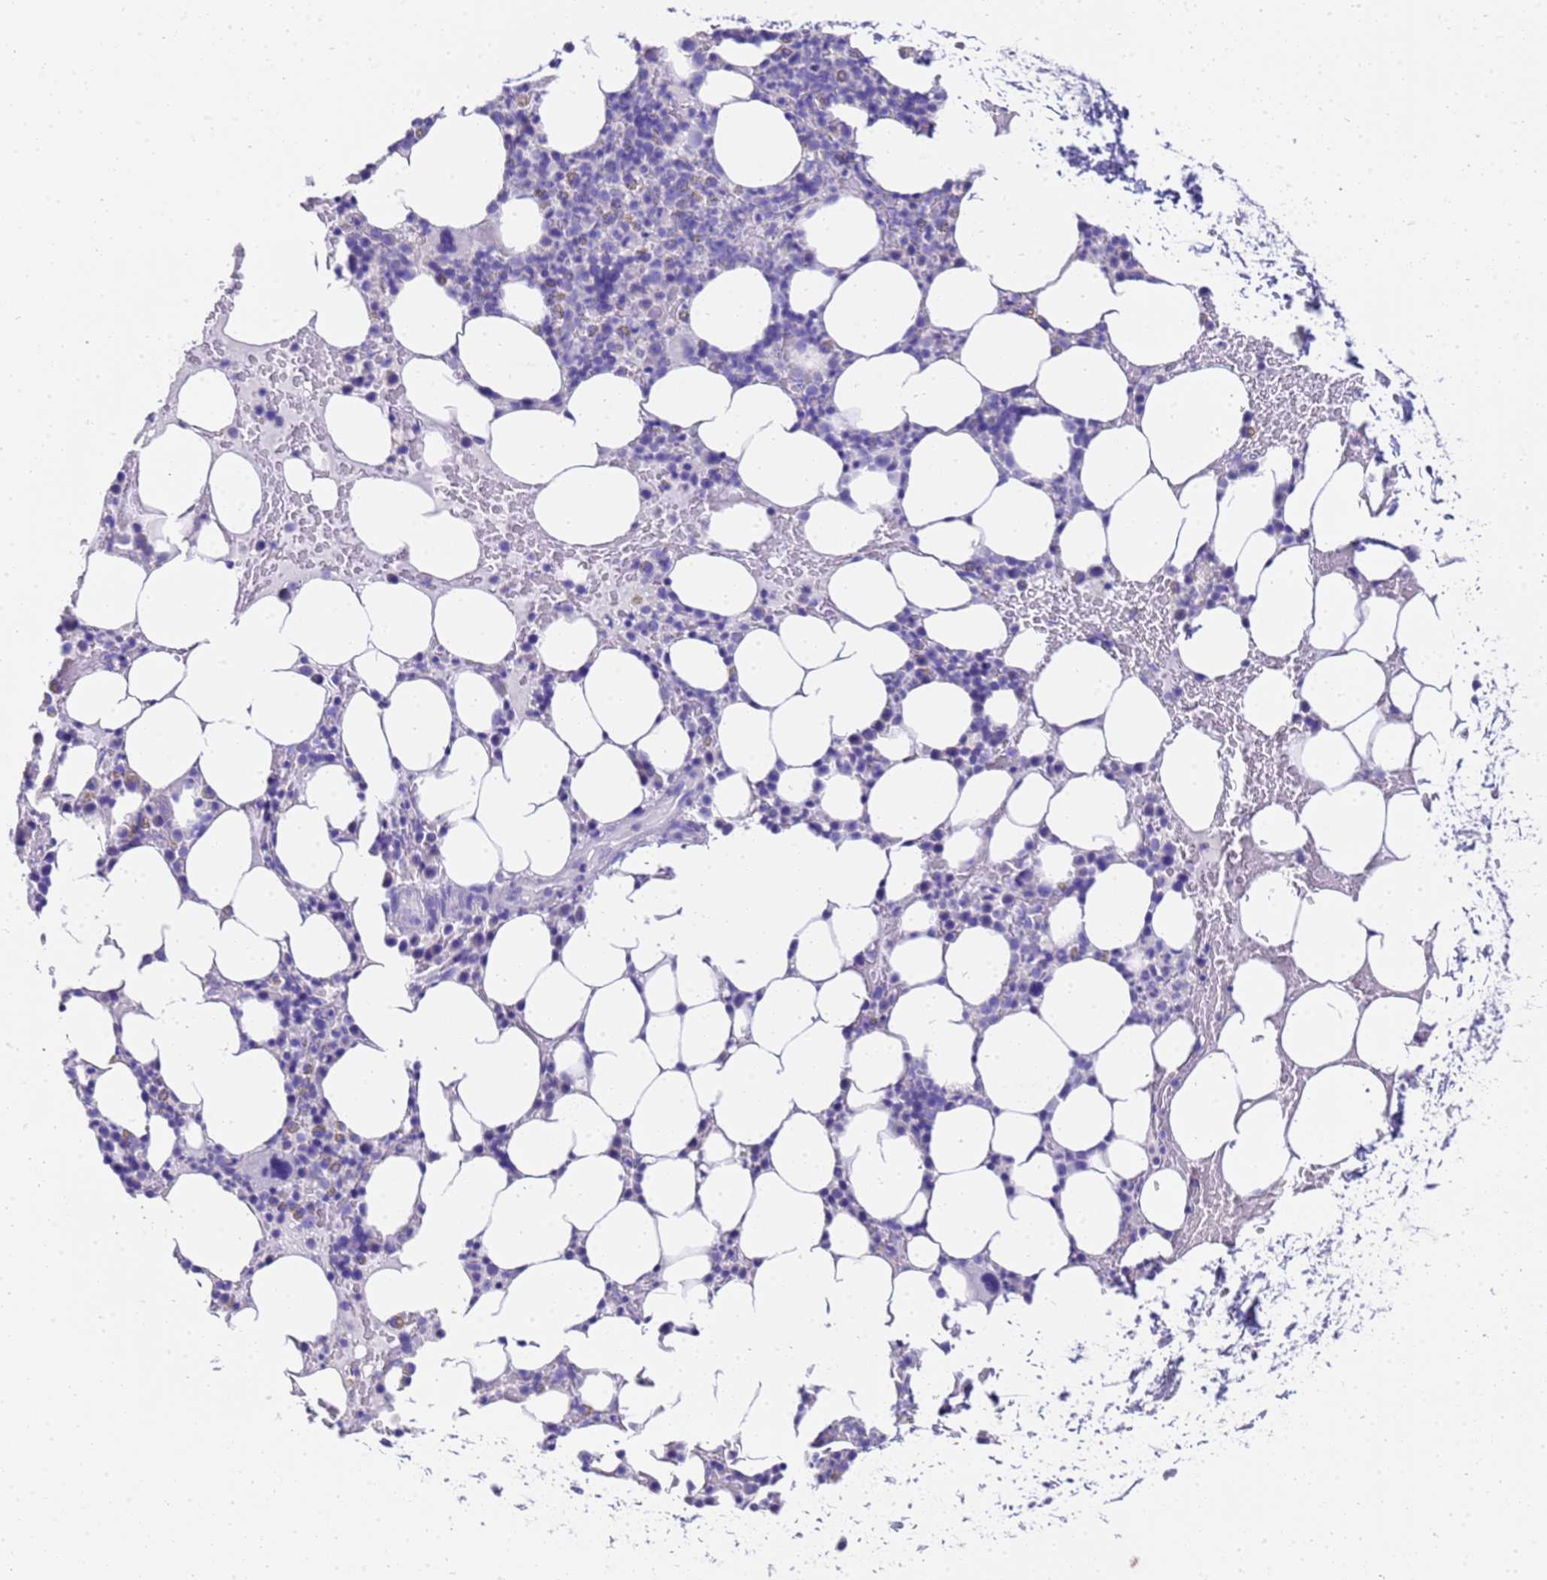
{"staining": {"intensity": "negative", "quantity": "none", "location": "none"}, "tissue": "bone marrow", "cell_type": "Hematopoietic cells", "image_type": "normal", "snomed": [{"axis": "morphology", "description": "Normal tissue, NOS"}, {"axis": "topography", "description": "Bone marrow"}], "caption": "An immunohistochemistry (IHC) micrograph of benign bone marrow is shown. There is no staining in hematopoietic cells of bone marrow.", "gene": "FAM72A", "patient": {"sex": "male", "age": 78}}